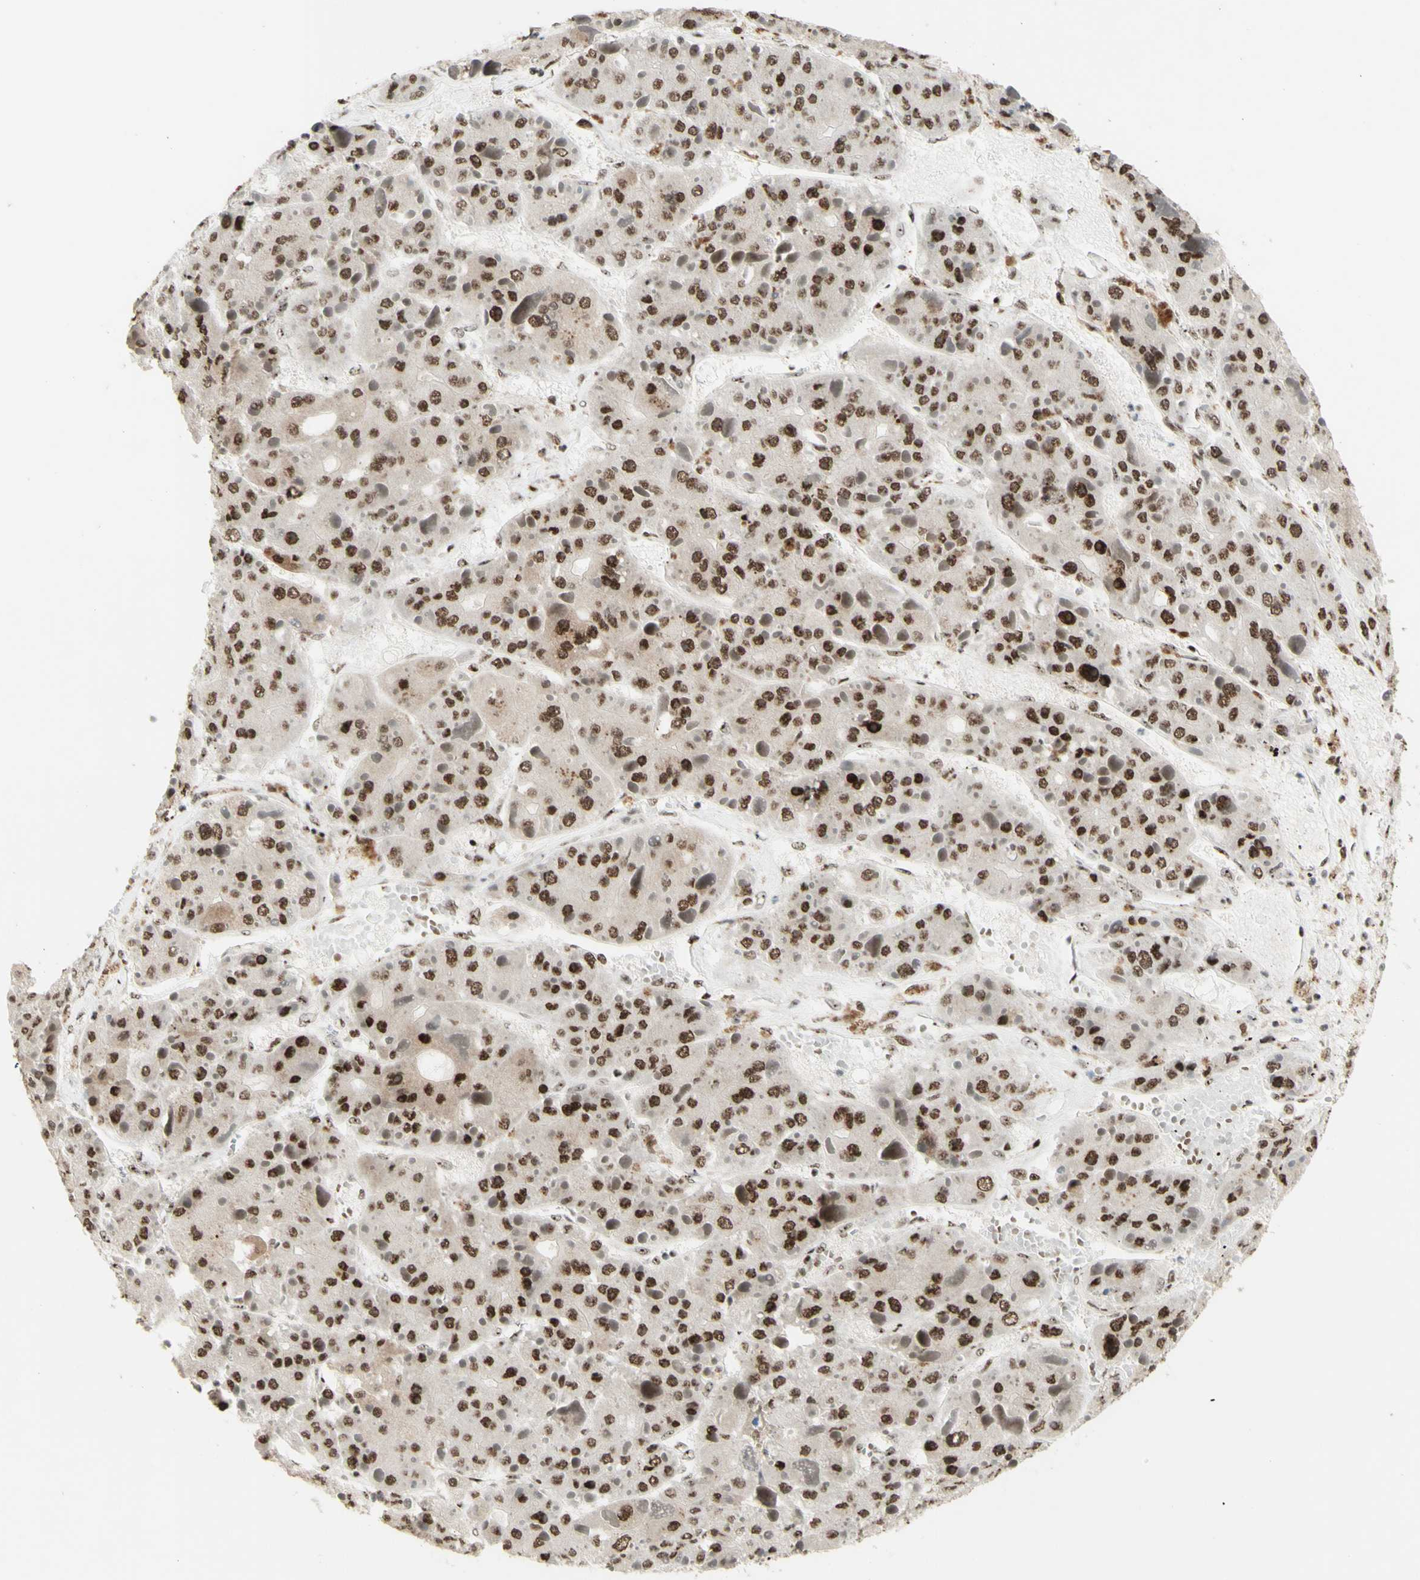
{"staining": {"intensity": "strong", "quantity": ">75%", "location": "cytoplasmic/membranous,nuclear"}, "tissue": "liver cancer", "cell_type": "Tumor cells", "image_type": "cancer", "snomed": [{"axis": "morphology", "description": "Carcinoma, Hepatocellular, NOS"}, {"axis": "topography", "description": "Liver"}], "caption": "Approximately >75% of tumor cells in human liver cancer (hepatocellular carcinoma) reveal strong cytoplasmic/membranous and nuclear protein staining as visualized by brown immunohistochemical staining.", "gene": "DHX9", "patient": {"sex": "female", "age": 73}}